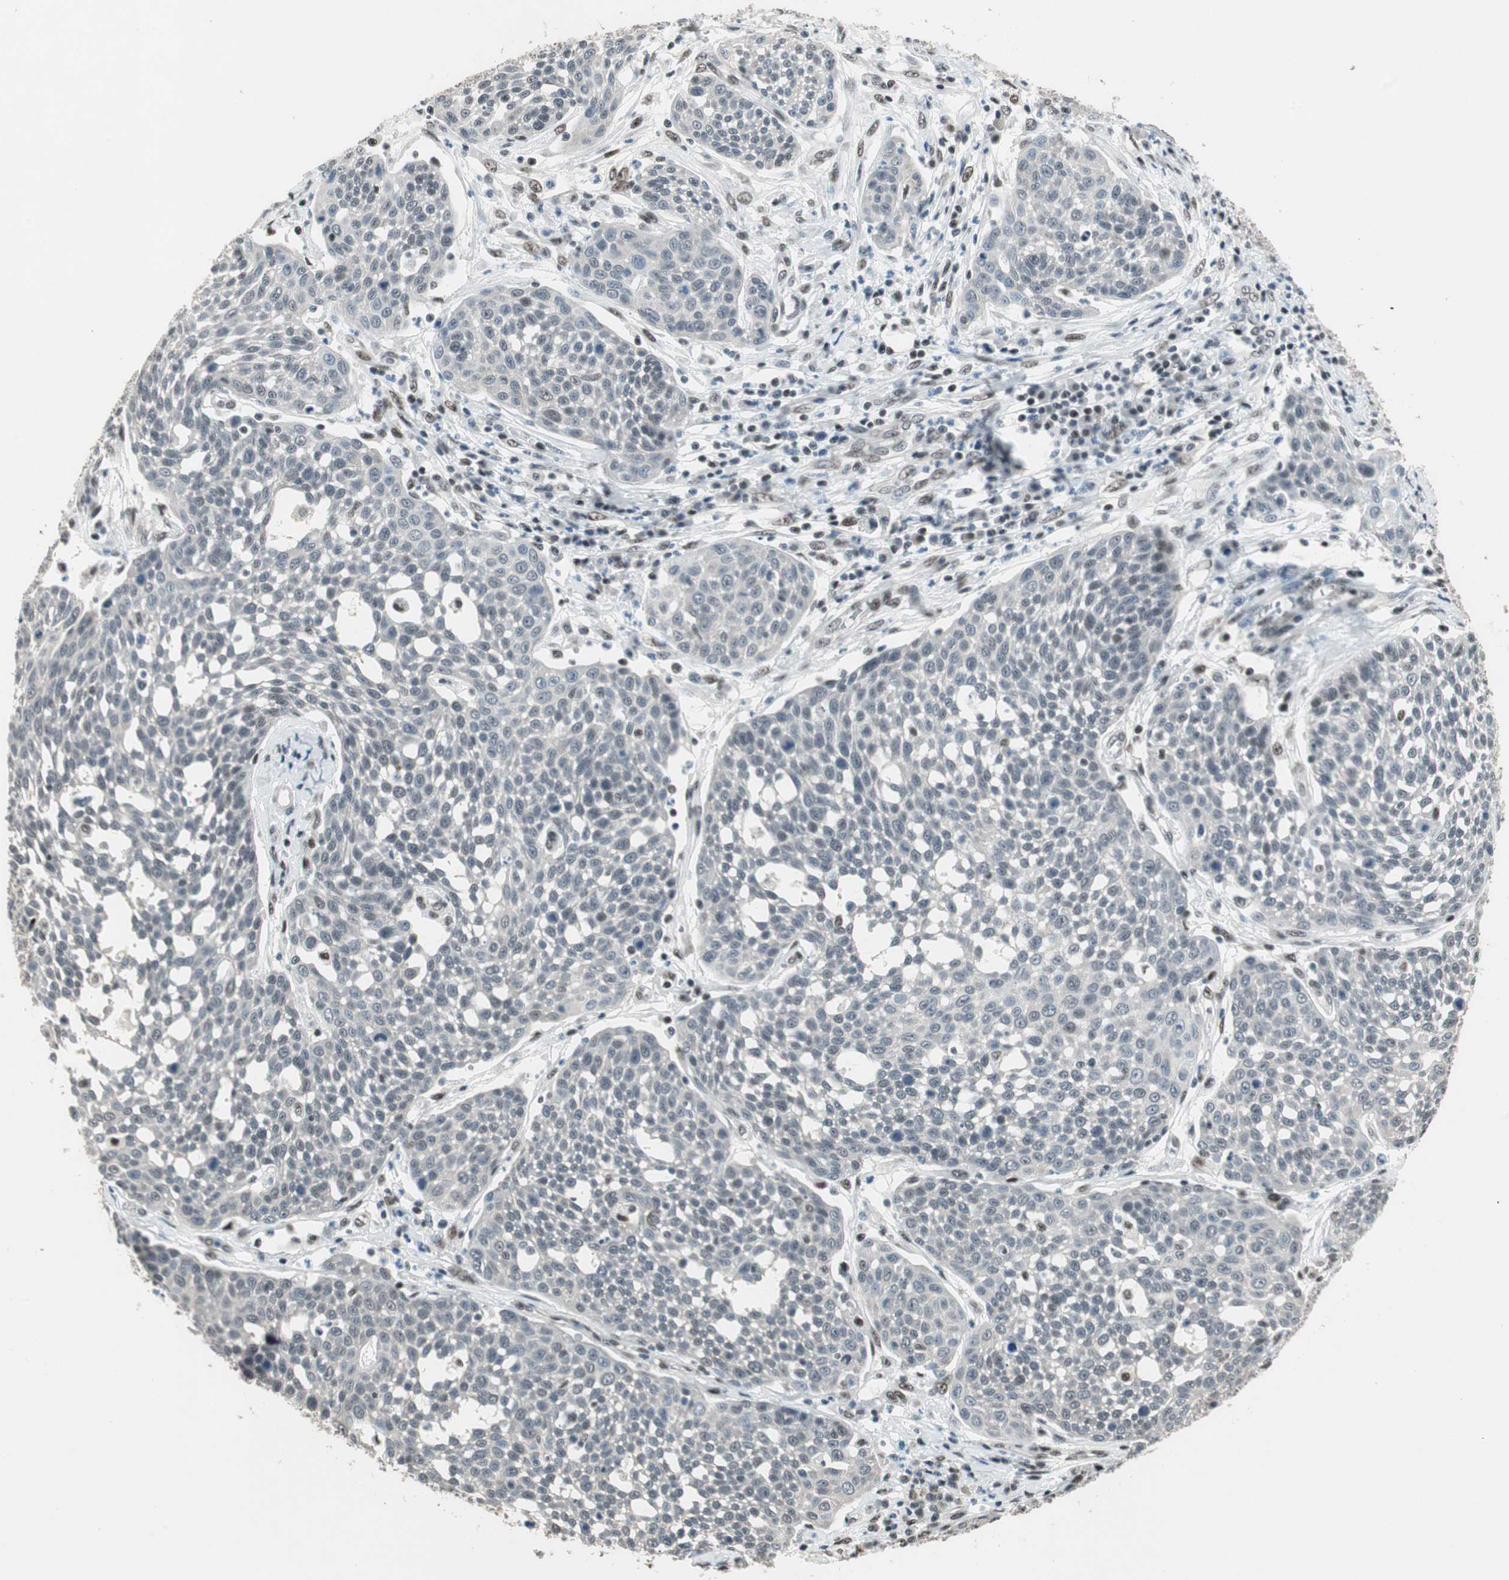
{"staining": {"intensity": "weak", "quantity": "25%-75%", "location": "cytoplasmic/membranous"}, "tissue": "cervical cancer", "cell_type": "Tumor cells", "image_type": "cancer", "snomed": [{"axis": "morphology", "description": "Squamous cell carcinoma, NOS"}, {"axis": "topography", "description": "Cervix"}], "caption": "Cervical cancer (squamous cell carcinoma) tissue displays weak cytoplasmic/membranous staining in approximately 25%-75% of tumor cells The staining was performed using DAB (3,3'-diaminobenzidine), with brown indicating positive protein expression. Nuclei are stained blue with hematoxylin.", "gene": "ZBTB17", "patient": {"sex": "female", "age": 34}}